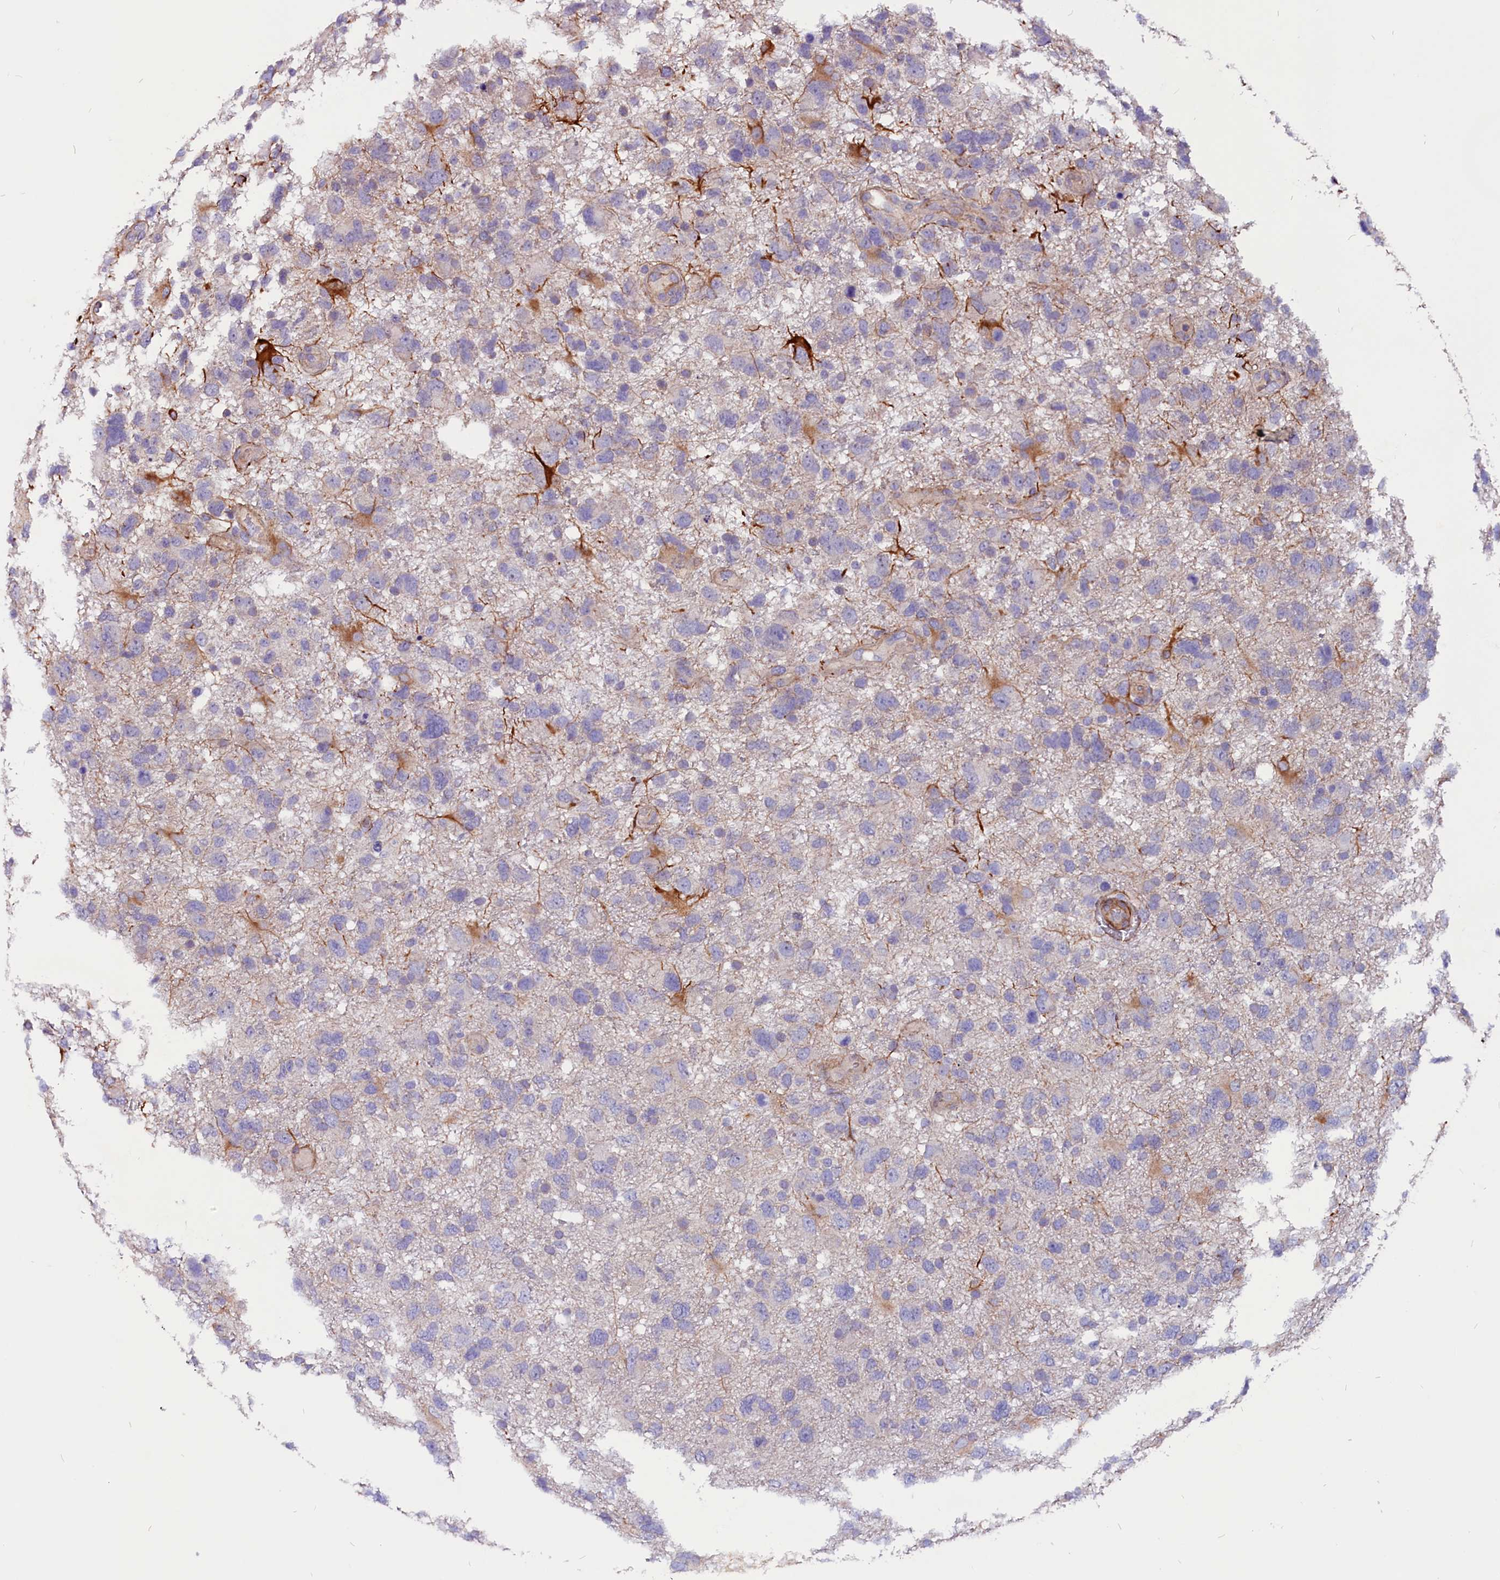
{"staining": {"intensity": "negative", "quantity": "none", "location": "none"}, "tissue": "glioma", "cell_type": "Tumor cells", "image_type": "cancer", "snomed": [{"axis": "morphology", "description": "Glioma, malignant, High grade"}, {"axis": "topography", "description": "Brain"}], "caption": "There is no significant staining in tumor cells of malignant glioma (high-grade). Nuclei are stained in blue.", "gene": "ZNF749", "patient": {"sex": "male", "age": 61}}